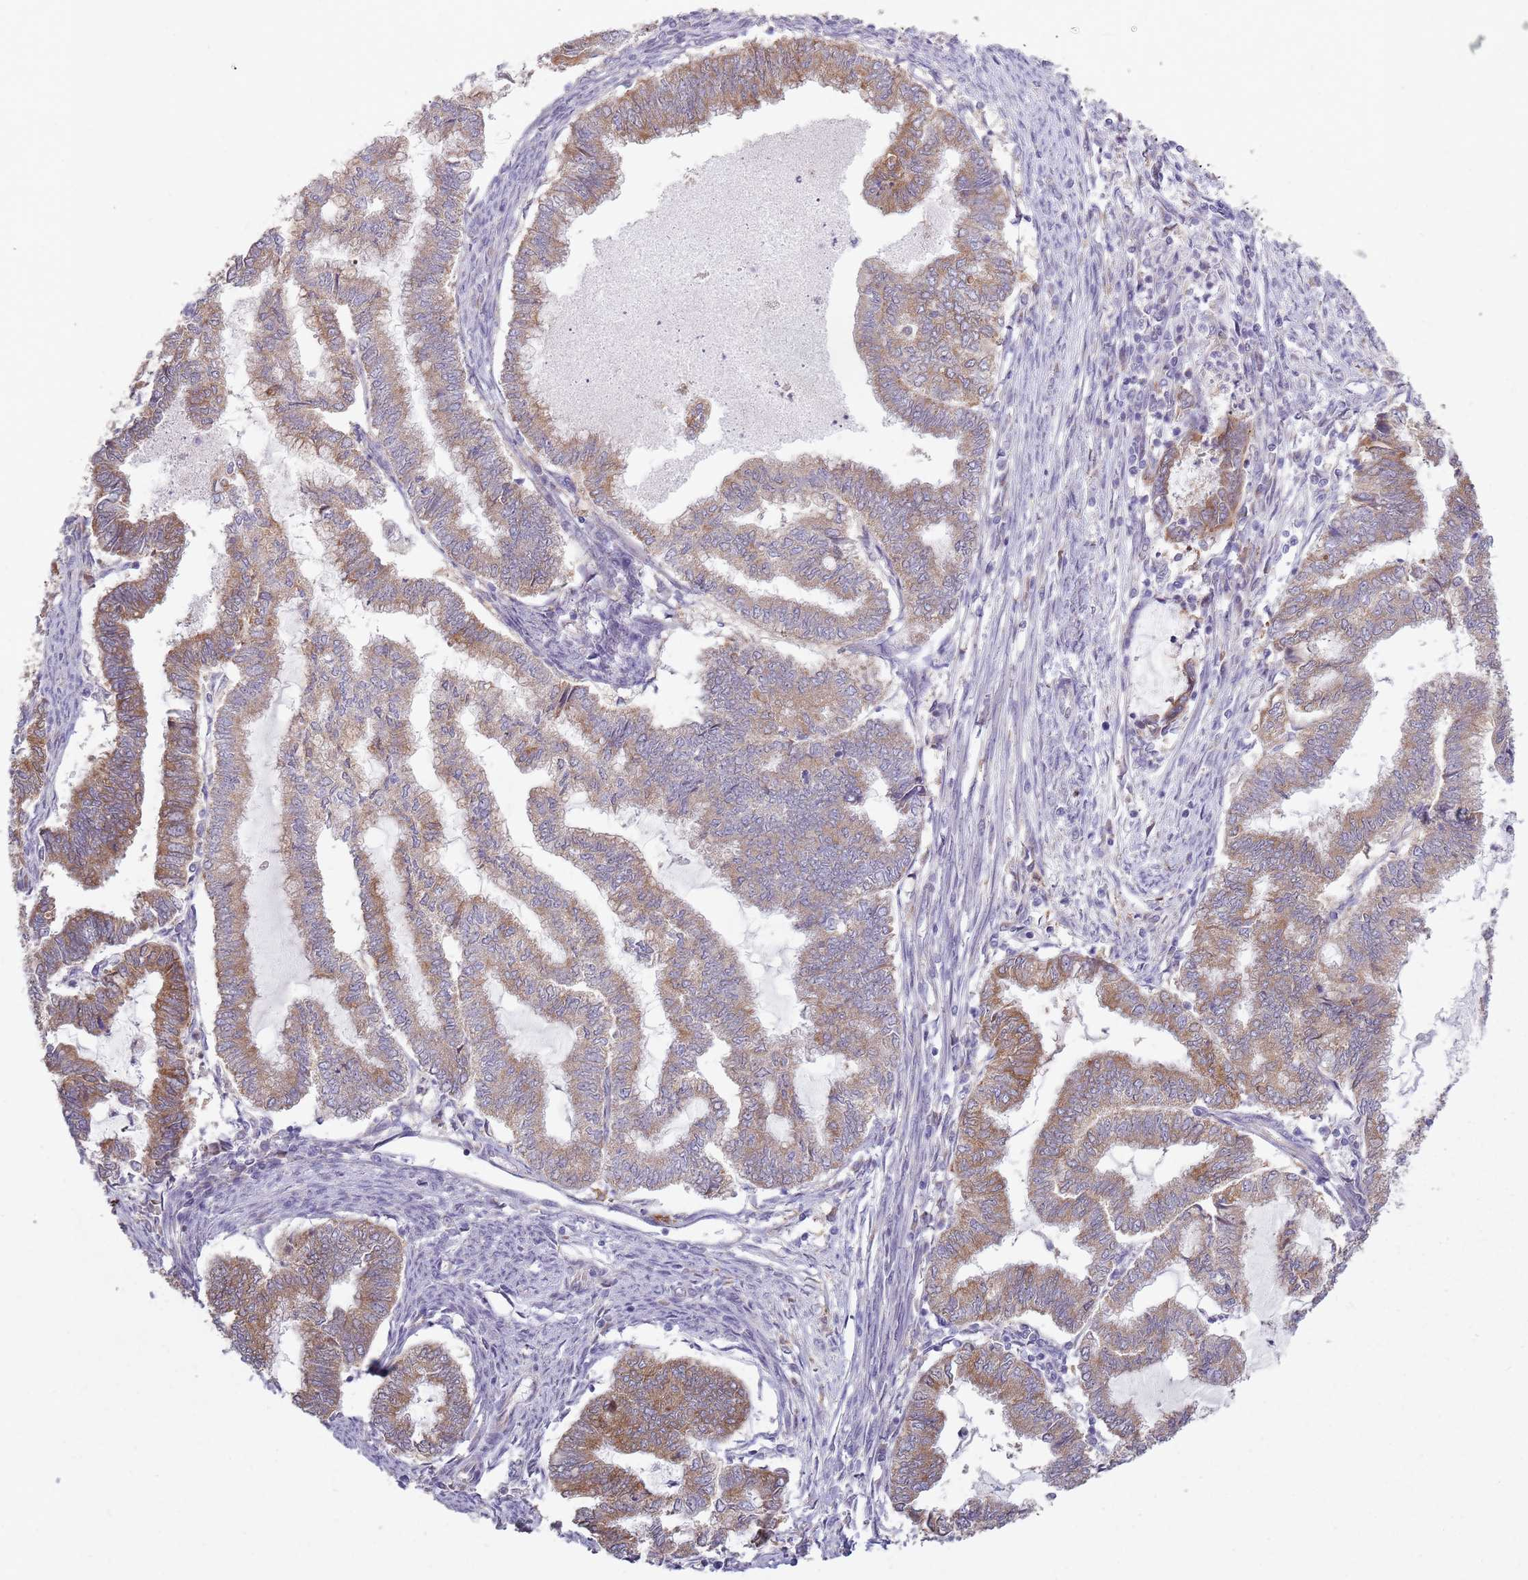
{"staining": {"intensity": "moderate", "quantity": "25%-75%", "location": "cytoplasmic/membranous"}, "tissue": "endometrial cancer", "cell_type": "Tumor cells", "image_type": "cancer", "snomed": [{"axis": "morphology", "description": "Adenocarcinoma, NOS"}, {"axis": "topography", "description": "Endometrium"}], "caption": "Immunohistochemistry staining of endometrial adenocarcinoma, which reveals medium levels of moderate cytoplasmic/membranous staining in approximately 25%-75% of tumor cells indicating moderate cytoplasmic/membranous protein expression. The staining was performed using DAB (brown) for protein detection and nuclei were counterstained in hematoxylin (blue).", "gene": "COQ5", "patient": {"sex": "female", "age": 79}}